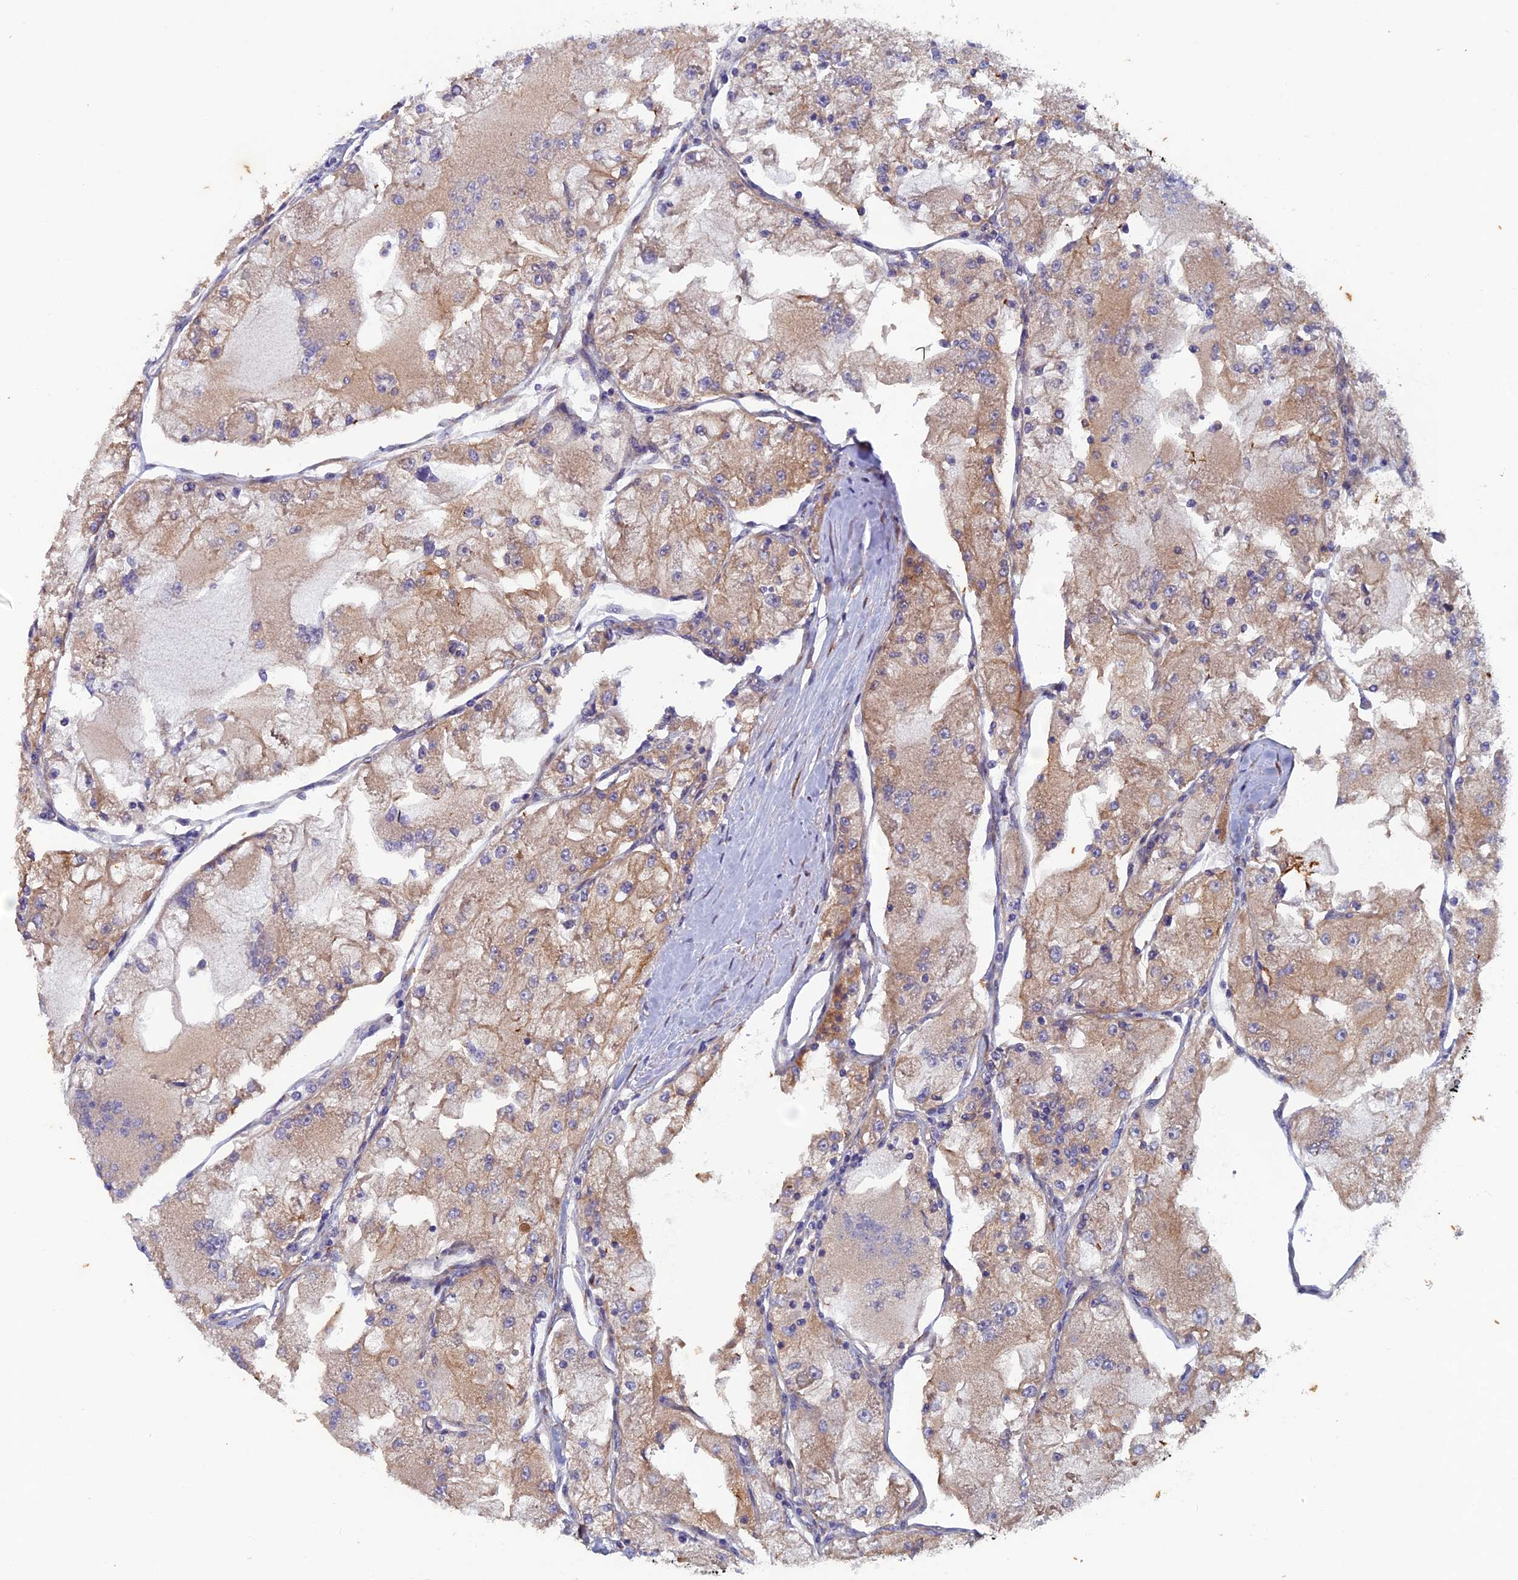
{"staining": {"intensity": "weak", "quantity": ">75%", "location": "cytoplasmic/membranous"}, "tissue": "renal cancer", "cell_type": "Tumor cells", "image_type": "cancer", "snomed": [{"axis": "morphology", "description": "Adenocarcinoma, NOS"}, {"axis": "topography", "description": "Kidney"}], "caption": "The image shows staining of renal cancer (adenocarcinoma), revealing weak cytoplasmic/membranous protein staining (brown color) within tumor cells.", "gene": "AP4S1", "patient": {"sex": "female", "age": 72}}